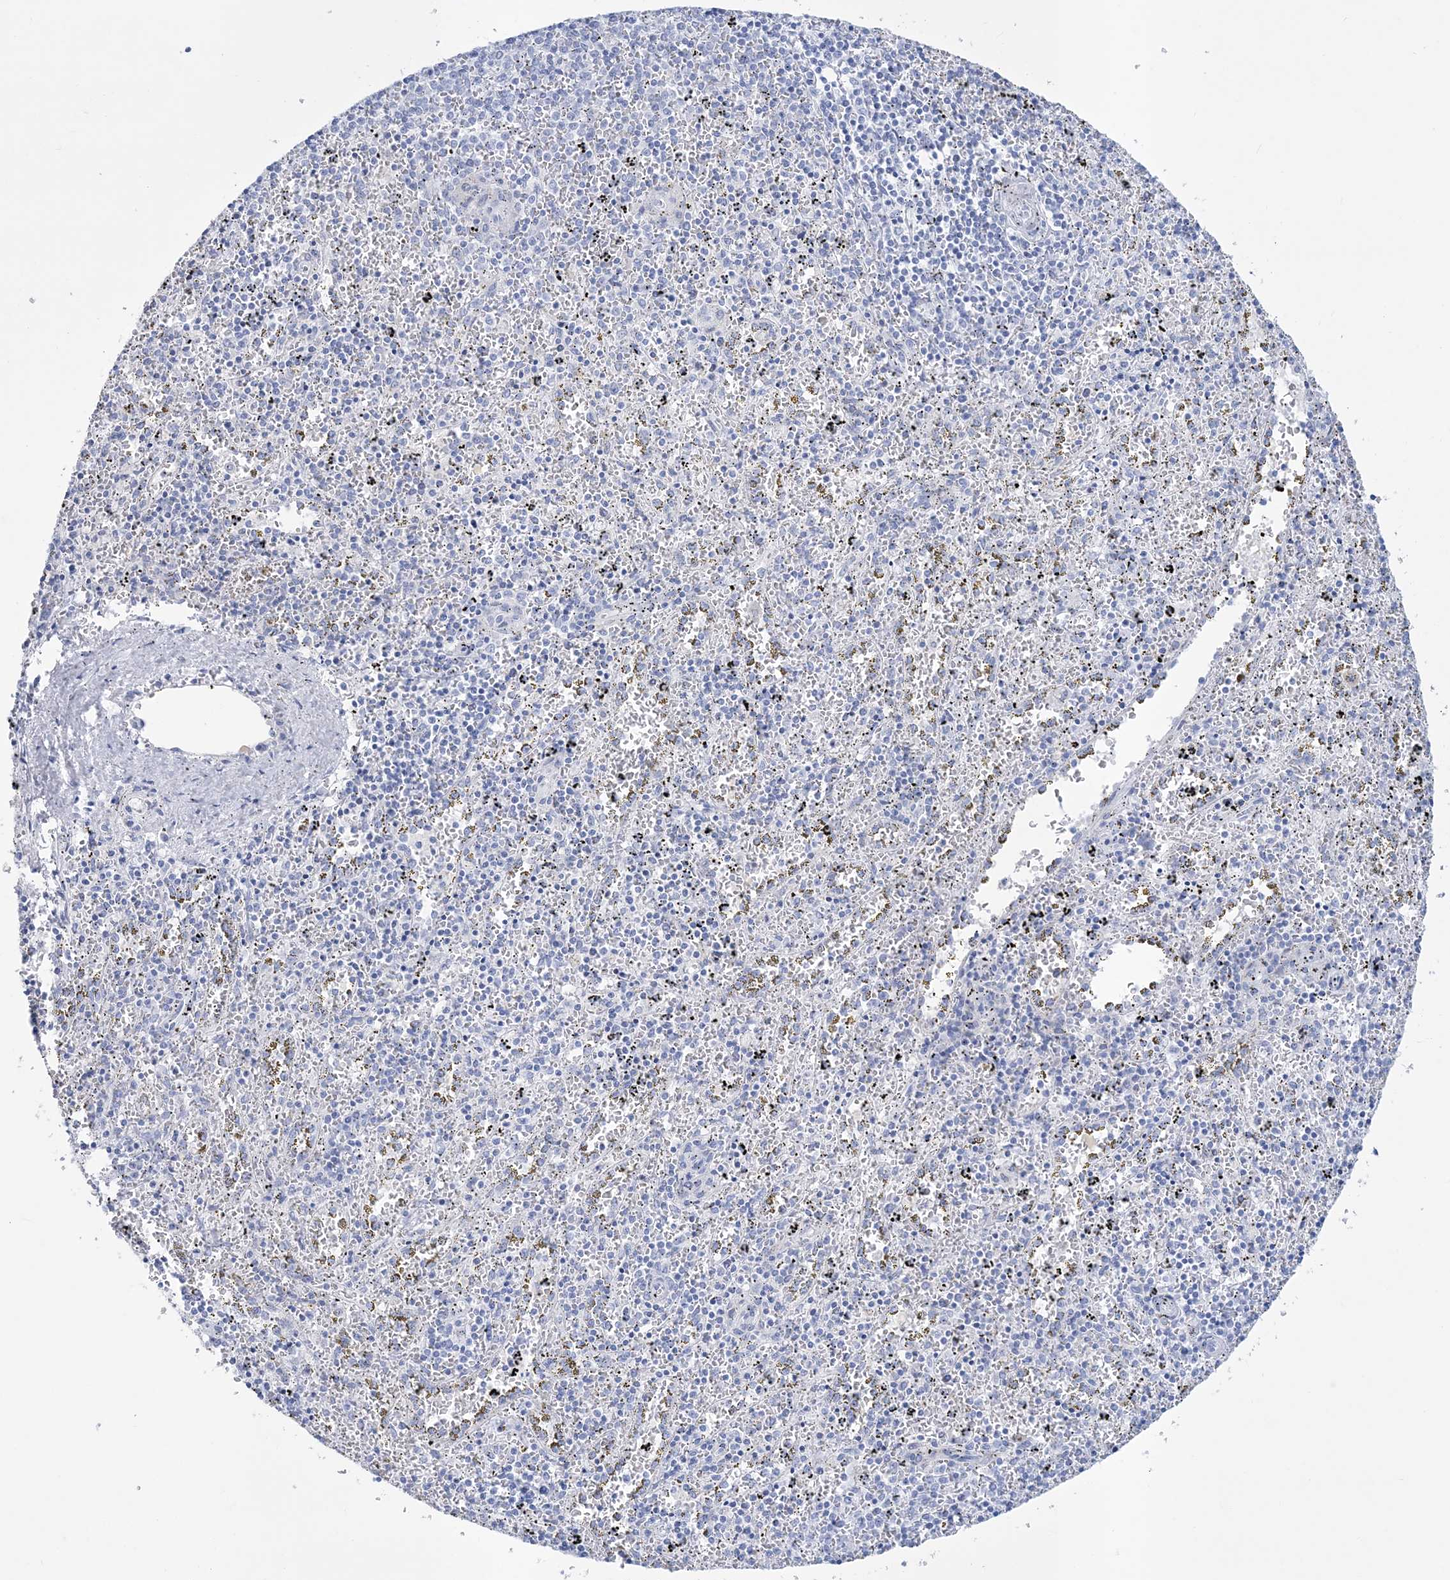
{"staining": {"intensity": "negative", "quantity": "none", "location": "none"}, "tissue": "spleen", "cell_type": "Cells in red pulp", "image_type": "normal", "snomed": [{"axis": "morphology", "description": "Normal tissue, NOS"}, {"axis": "topography", "description": "Spleen"}], "caption": "DAB immunohistochemical staining of unremarkable spleen exhibits no significant staining in cells in red pulp. Brightfield microscopy of immunohistochemistry (IHC) stained with DAB (3,3'-diaminobenzidine) (brown) and hematoxylin (blue), captured at high magnification.", "gene": "RBP2", "patient": {"sex": "male", "age": 11}}